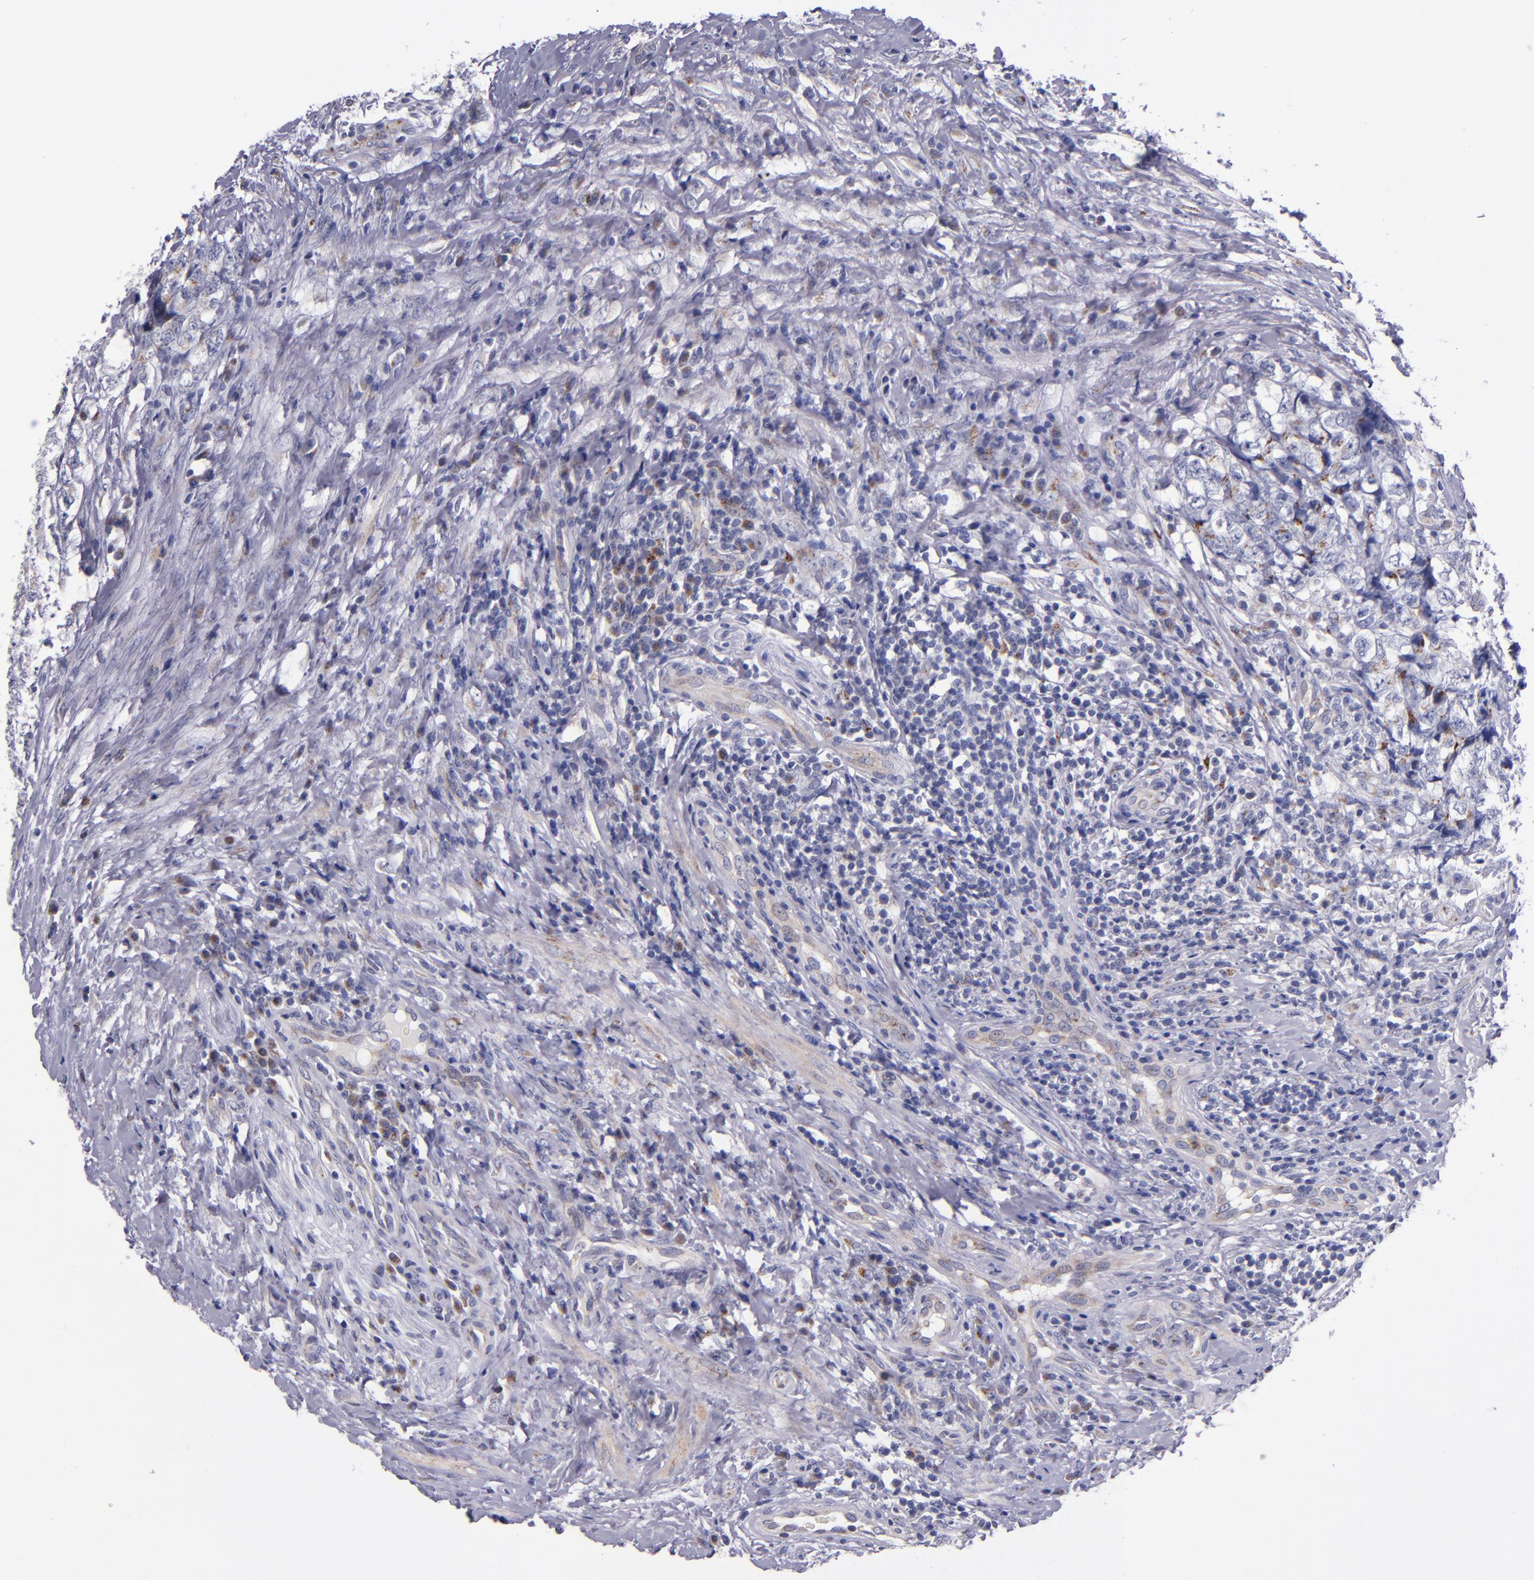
{"staining": {"intensity": "moderate", "quantity": "<25%", "location": "cytoplasmic/membranous"}, "tissue": "testis cancer", "cell_type": "Tumor cells", "image_type": "cancer", "snomed": [{"axis": "morphology", "description": "Carcinoma, Embryonal, NOS"}, {"axis": "topography", "description": "Testis"}], "caption": "Immunohistochemical staining of human embryonal carcinoma (testis) shows moderate cytoplasmic/membranous protein expression in approximately <25% of tumor cells. (DAB (3,3'-diaminobenzidine) = brown stain, brightfield microscopy at high magnification).", "gene": "RAB41", "patient": {"sex": "male", "age": 31}}